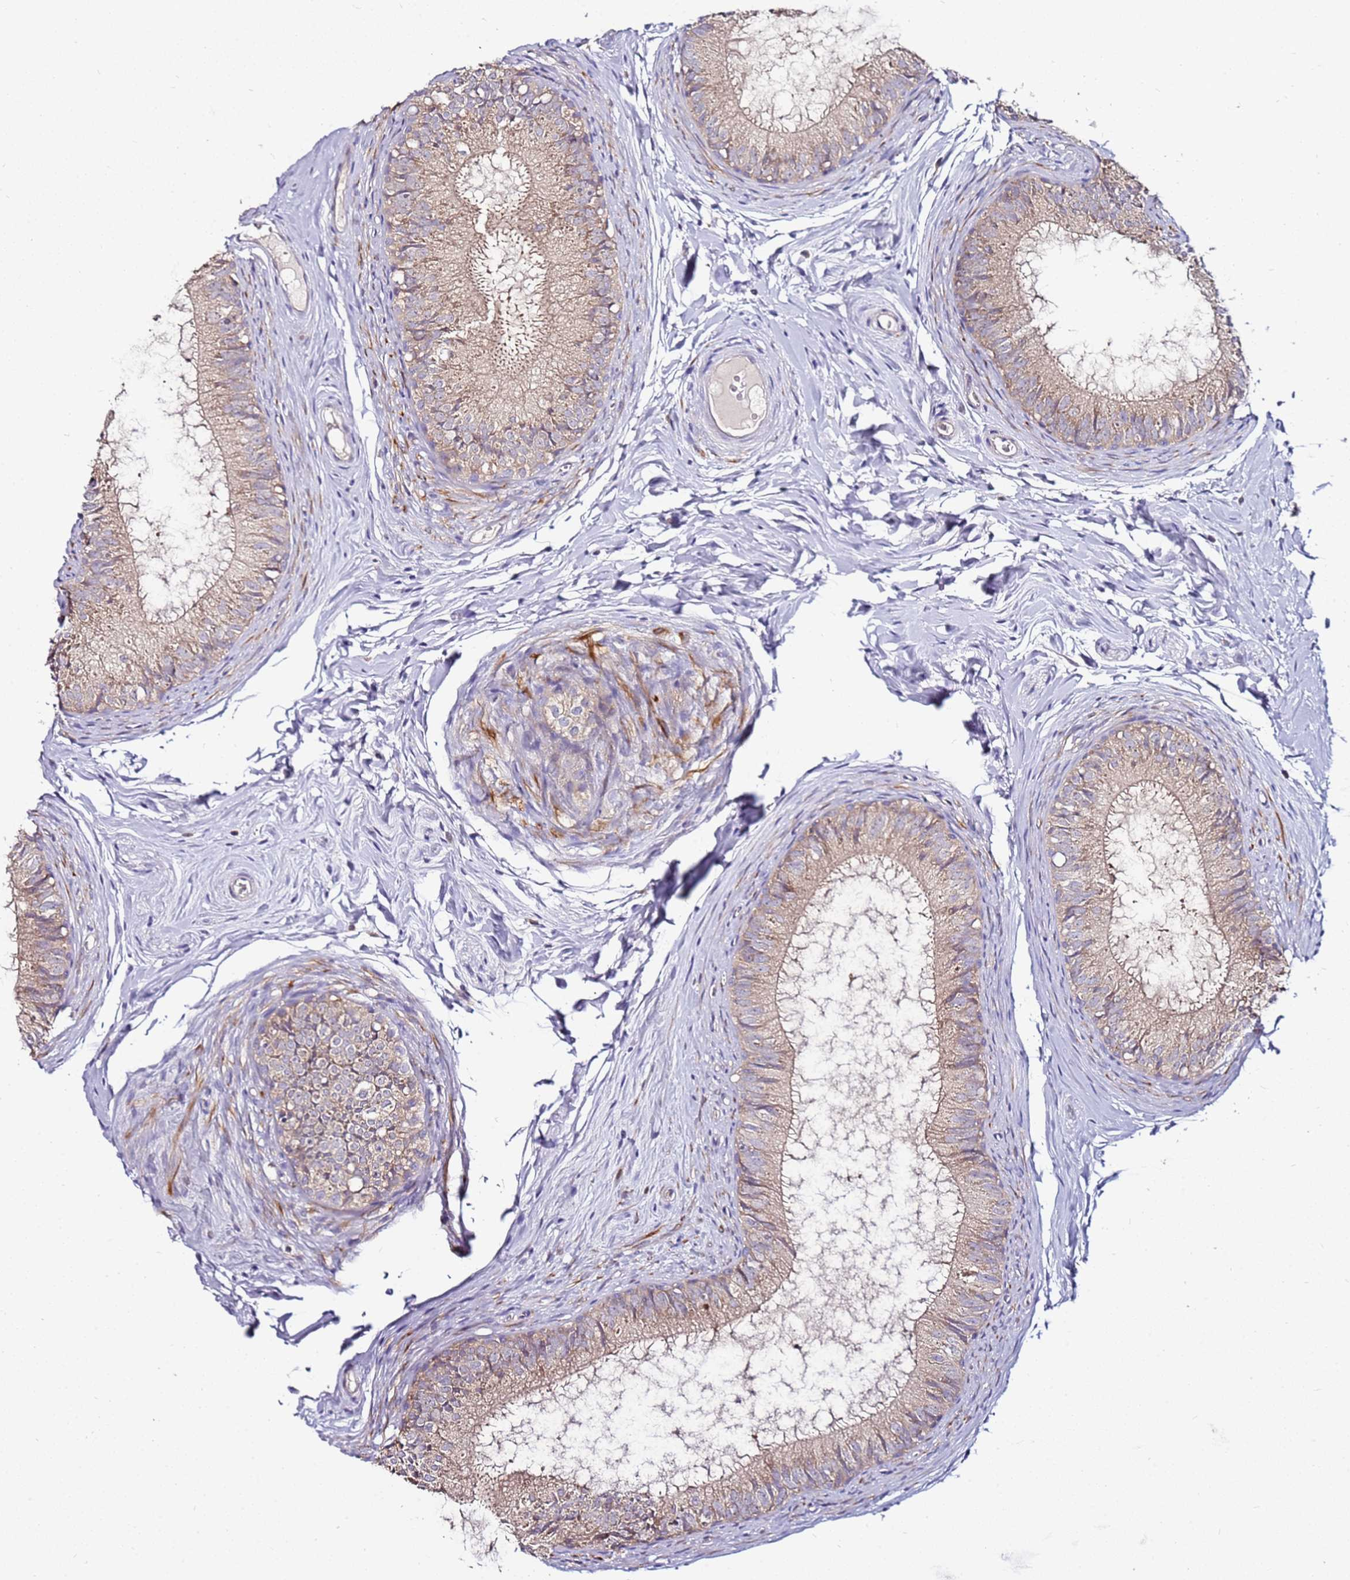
{"staining": {"intensity": "weak", "quantity": "25%-75%", "location": "cytoplasmic/membranous"}, "tissue": "epididymis", "cell_type": "Glandular cells", "image_type": "normal", "snomed": [{"axis": "morphology", "description": "Normal tissue, NOS"}, {"axis": "topography", "description": "Epididymis"}], "caption": "Glandular cells demonstrate low levels of weak cytoplasmic/membranous positivity in about 25%-75% of cells in unremarkable human epididymis. (DAB IHC with brightfield microscopy, high magnification).", "gene": "SRRM5", "patient": {"sex": "male", "age": 25}}